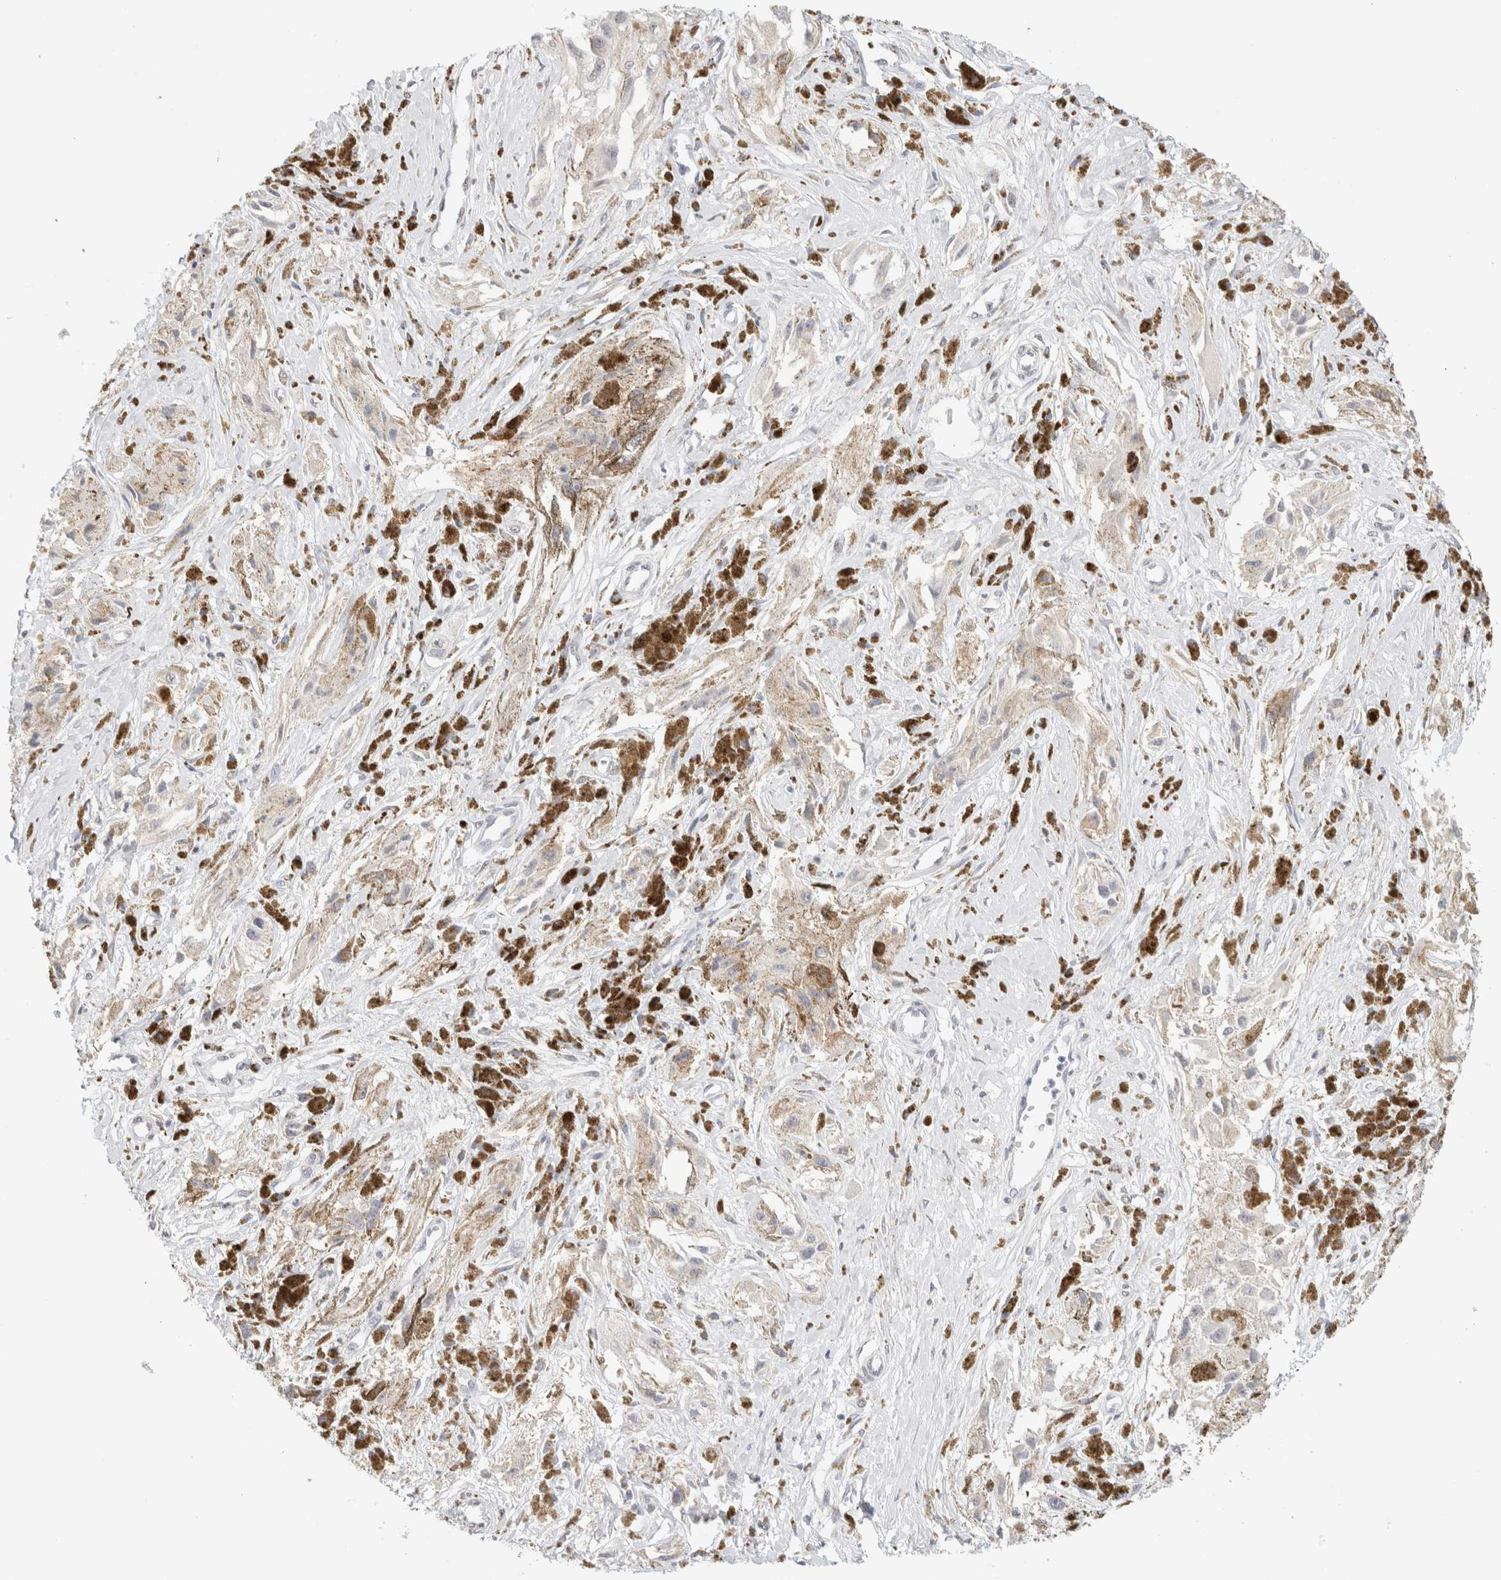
{"staining": {"intensity": "negative", "quantity": "none", "location": "none"}, "tissue": "melanoma", "cell_type": "Tumor cells", "image_type": "cancer", "snomed": [{"axis": "morphology", "description": "Malignant melanoma, NOS"}, {"axis": "topography", "description": "Skin"}], "caption": "Immunohistochemical staining of melanoma reveals no significant expression in tumor cells.", "gene": "CD80", "patient": {"sex": "male", "age": 88}}